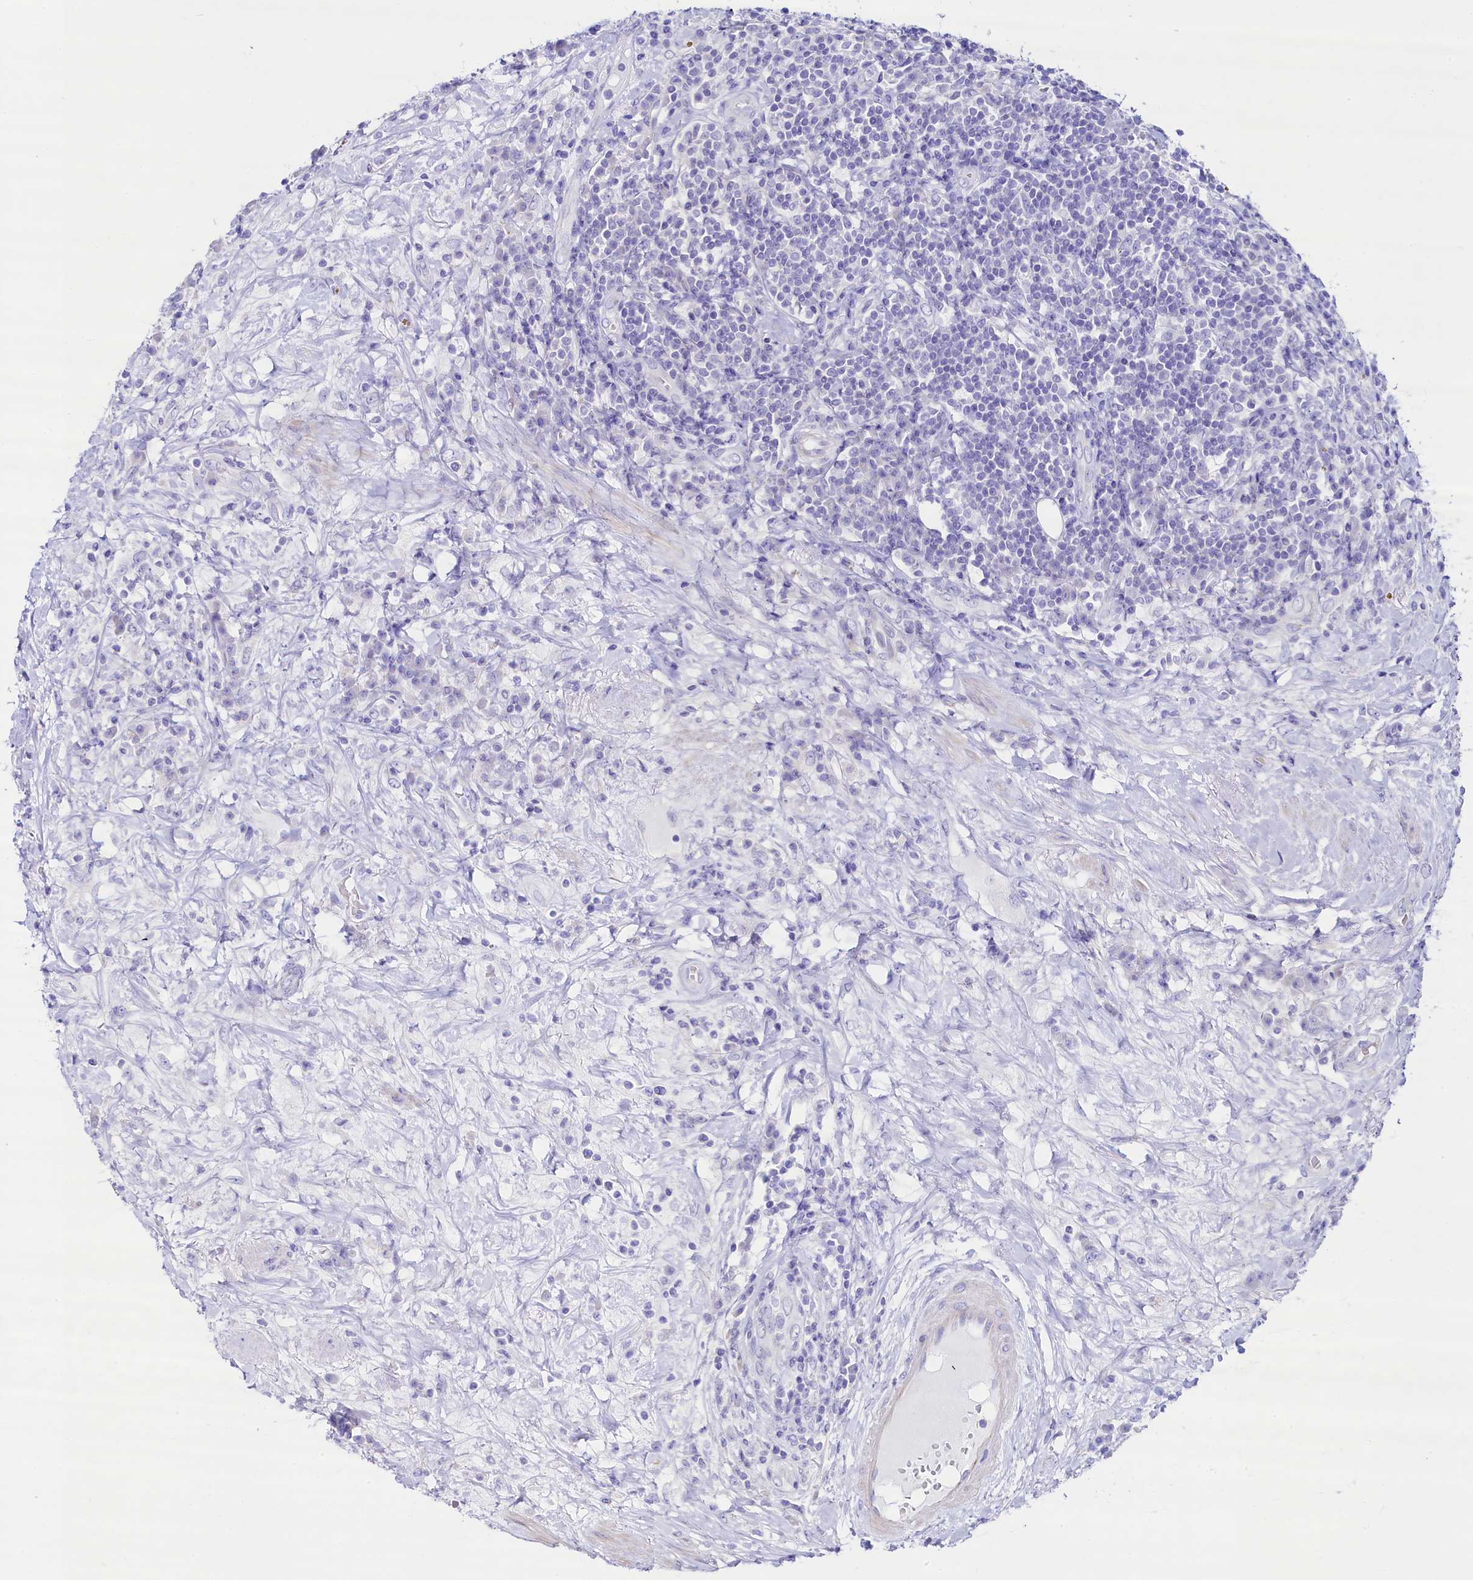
{"staining": {"intensity": "negative", "quantity": "none", "location": "none"}, "tissue": "urothelial cancer", "cell_type": "Tumor cells", "image_type": "cancer", "snomed": [{"axis": "morphology", "description": "Urothelial carcinoma, High grade"}, {"axis": "topography", "description": "Urinary bladder"}], "caption": "This is an immunohistochemistry micrograph of human high-grade urothelial carcinoma. There is no expression in tumor cells.", "gene": "RBP3", "patient": {"sex": "female", "age": 63}}